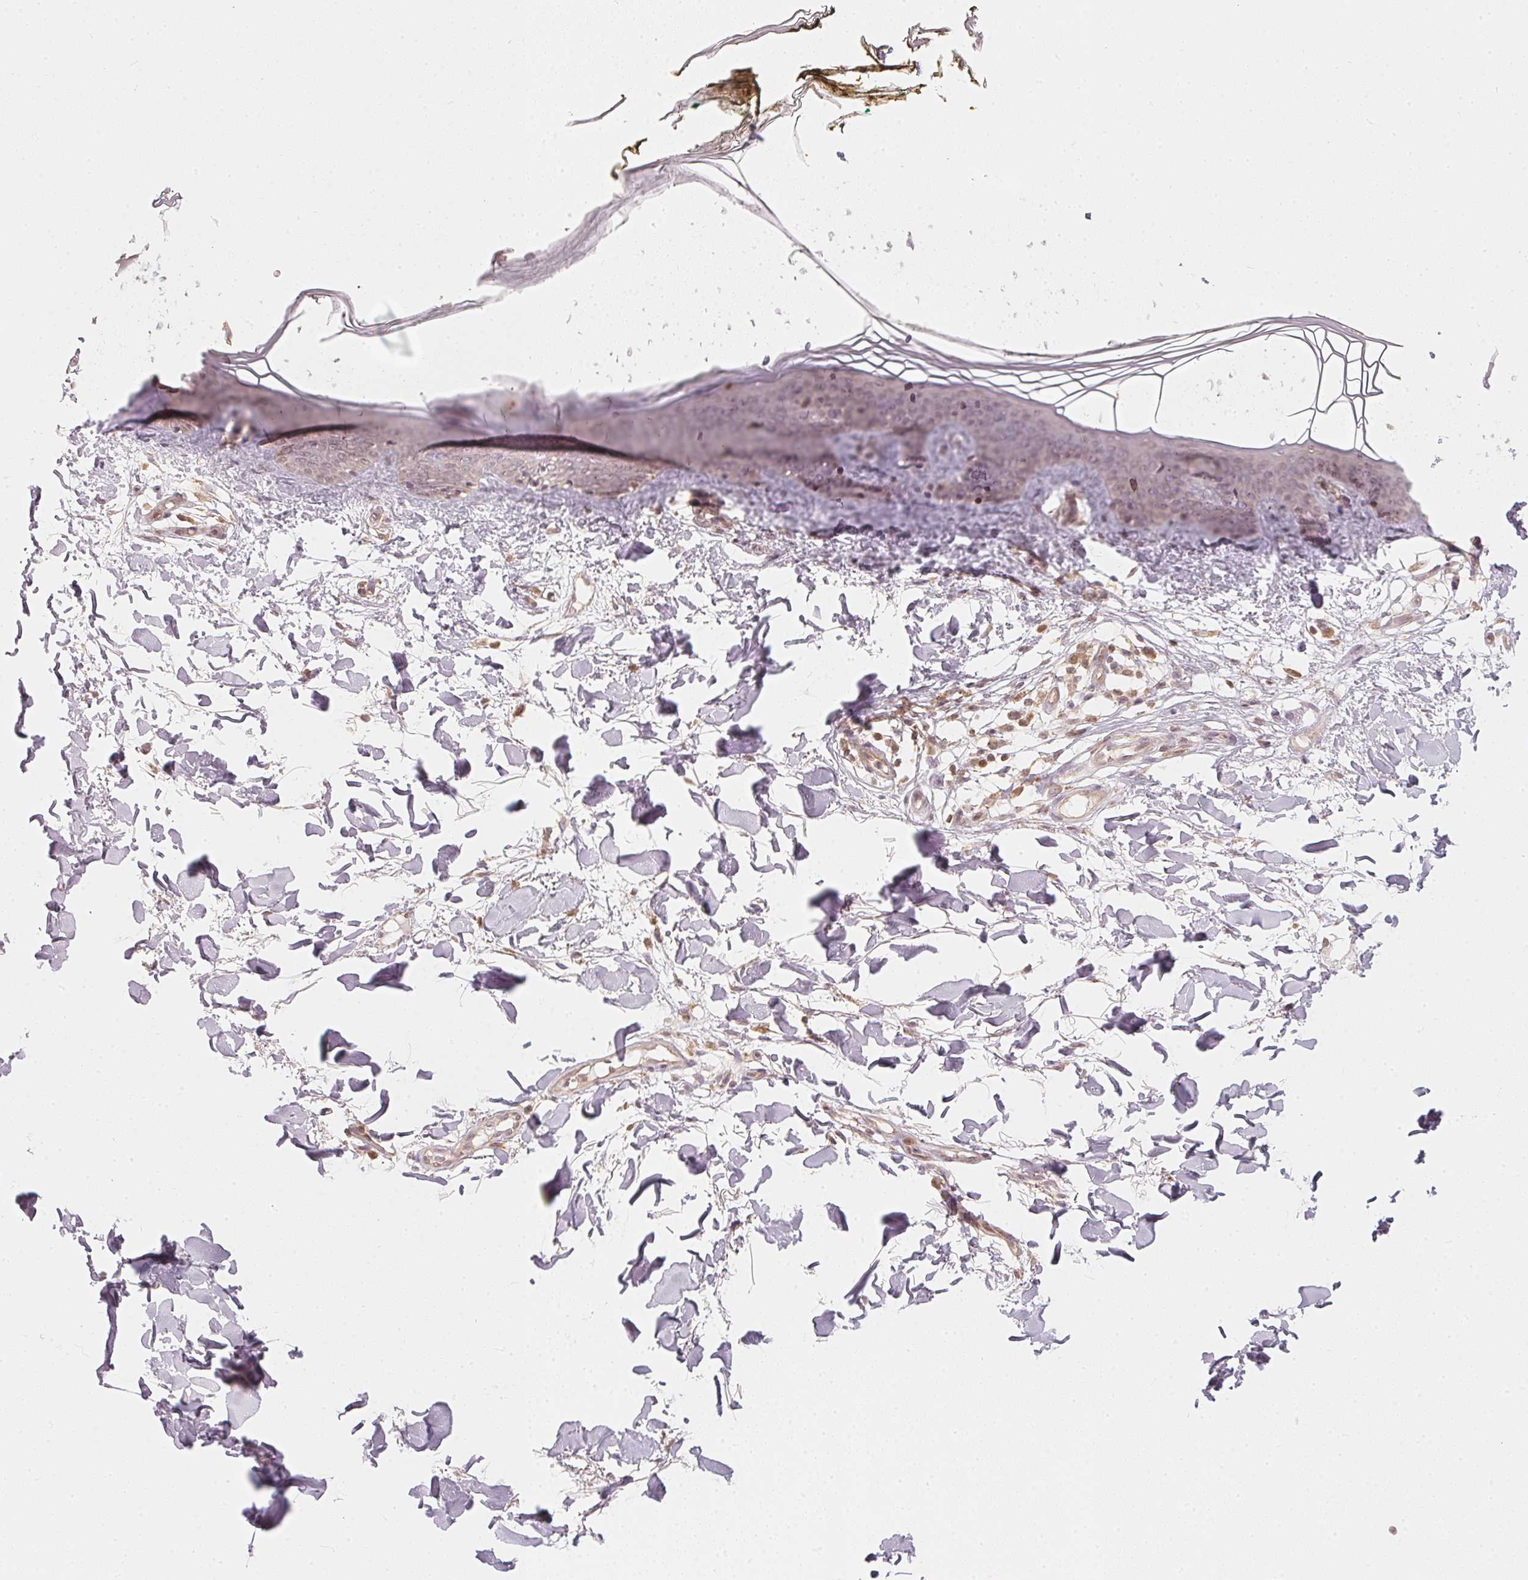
{"staining": {"intensity": "weak", "quantity": ">75%", "location": "cytoplasmic/membranous"}, "tissue": "skin", "cell_type": "Fibroblasts", "image_type": "normal", "snomed": [{"axis": "morphology", "description": "Normal tissue, NOS"}, {"axis": "topography", "description": "Skin"}], "caption": "An image showing weak cytoplasmic/membranous expression in about >75% of fibroblasts in benign skin, as visualized by brown immunohistochemical staining.", "gene": "UBE2L3", "patient": {"sex": "female", "age": 34}}